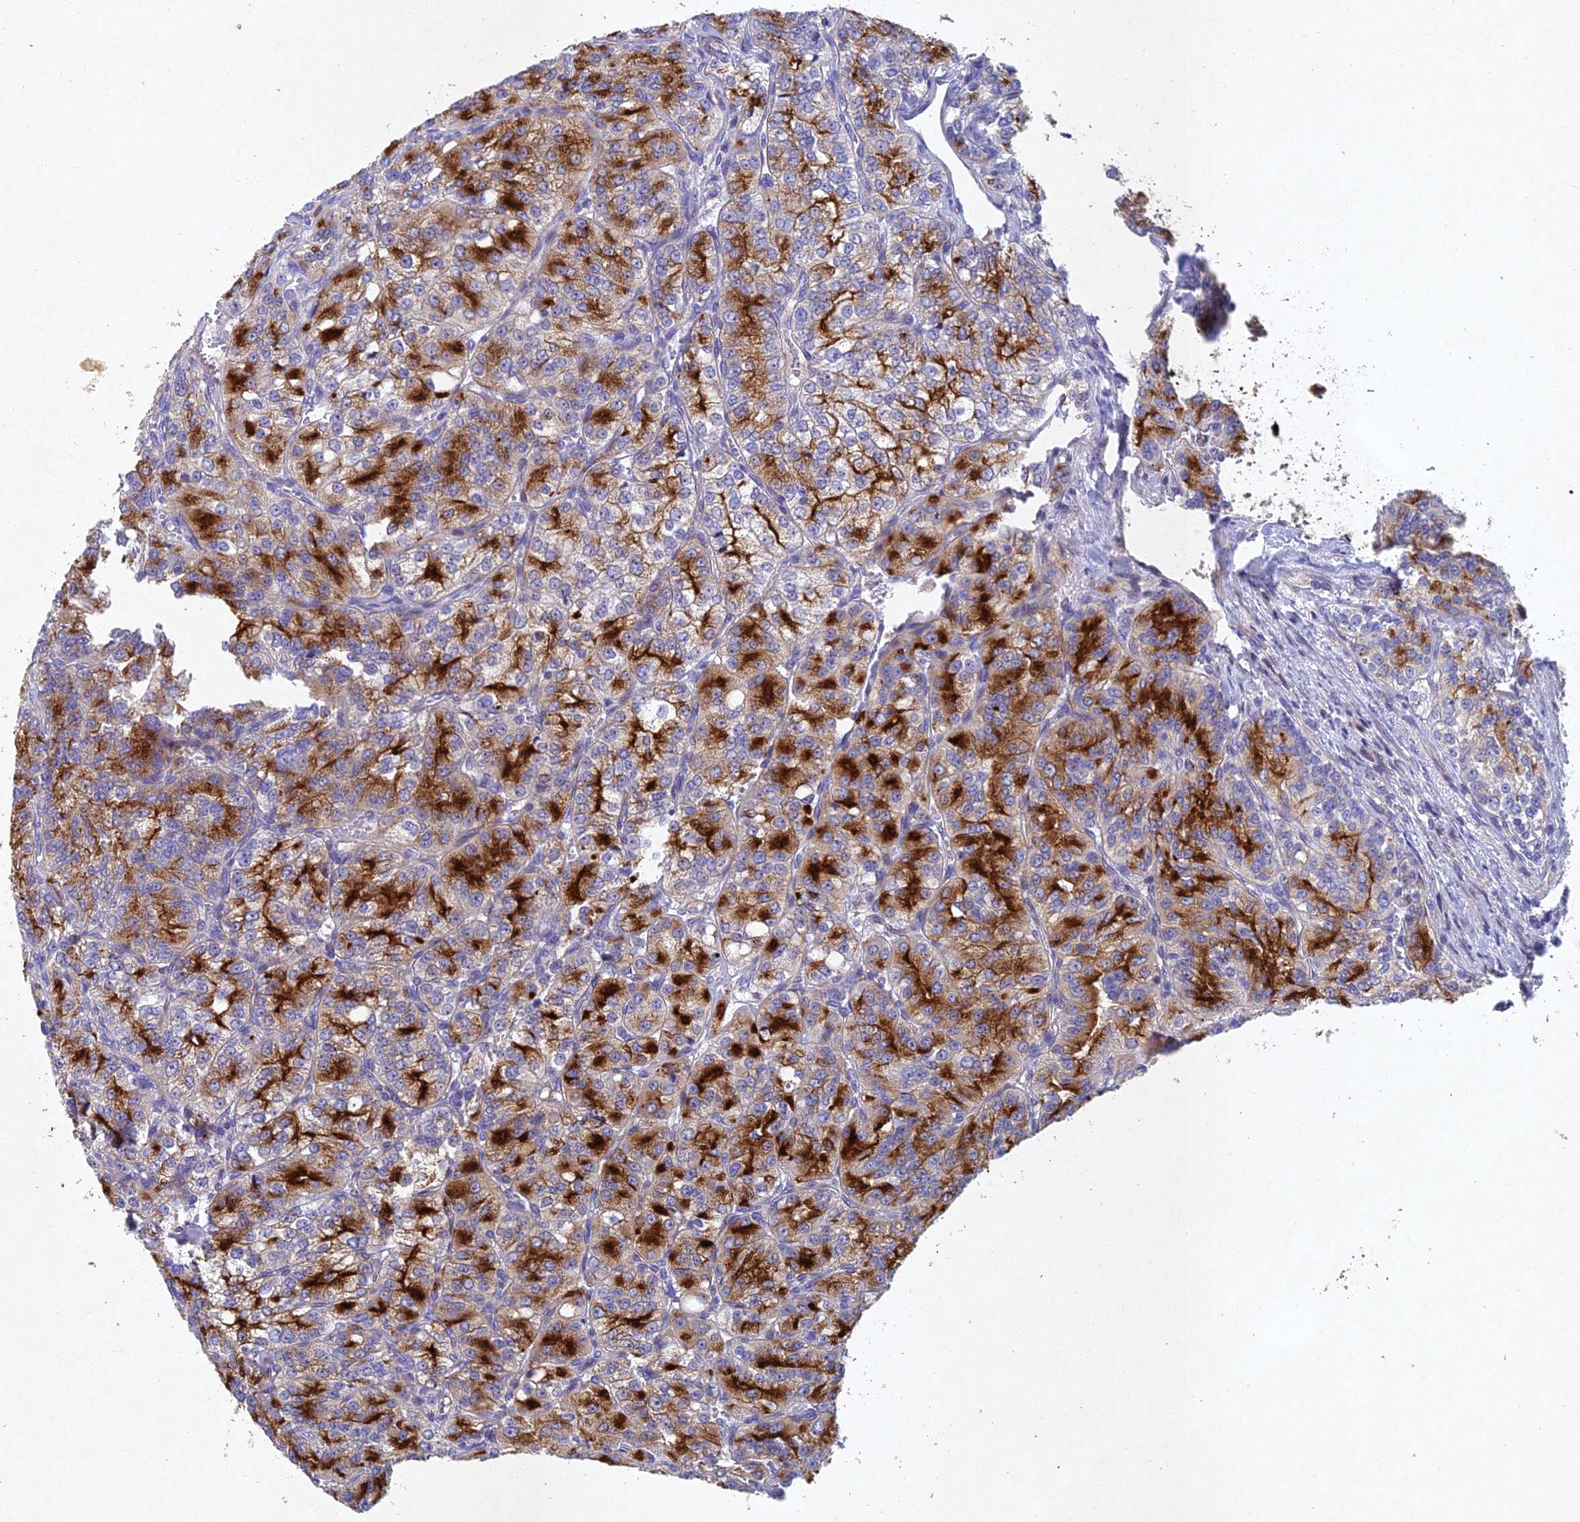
{"staining": {"intensity": "strong", "quantity": "25%-75%", "location": "cytoplasmic/membranous"}, "tissue": "renal cancer", "cell_type": "Tumor cells", "image_type": "cancer", "snomed": [{"axis": "morphology", "description": "Adenocarcinoma, NOS"}, {"axis": "topography", "description": "Kidney"}], "caption": "Brown immunohistochemical staining in adenocarcinoma (renal) reveals strong cytoplasmic/membranous staining in about 25%-75% of tumor cells.", "gene": "NSMCE1", "patient": {"sex": "female", "age": 63}}